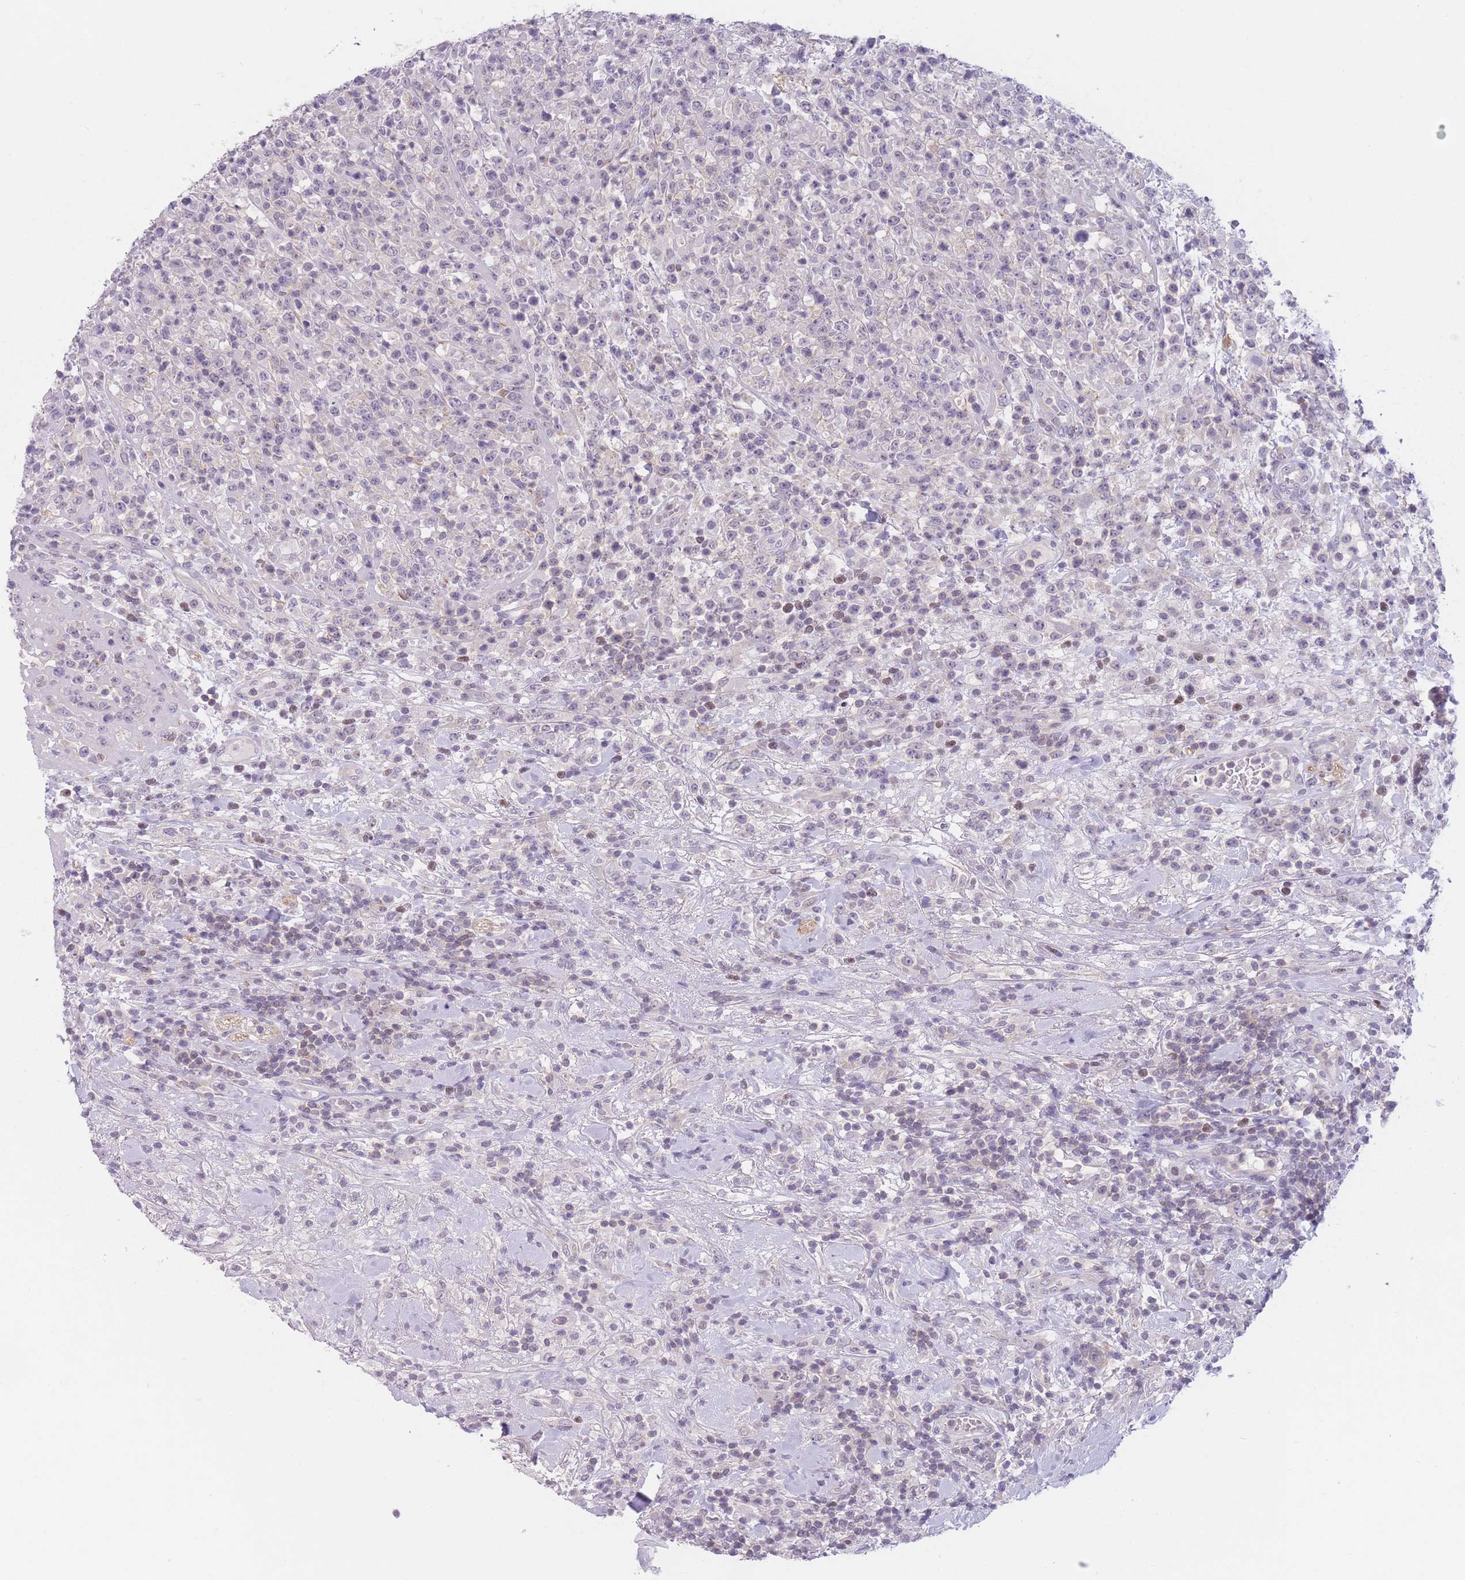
{"staining": {"intensity": "negative", "quantity": "none", "location": "none"}, "tissue": "lymphoma", "cell_type": "Tumor cells", "image_type": "cancer", "snomed": [{"axis": "morphology", "description": "Malignant lymphoma, non-Hodgkin's type, High grade"}, {"axis": "topography", "description": "Colon"}], "caption": "There is no significant expression in tumor cells of high-grade malignant lymphoma, non-Hodgkin's type.", "gene": "ZNF439", "patient": {"sex": "female", "age": 53}}